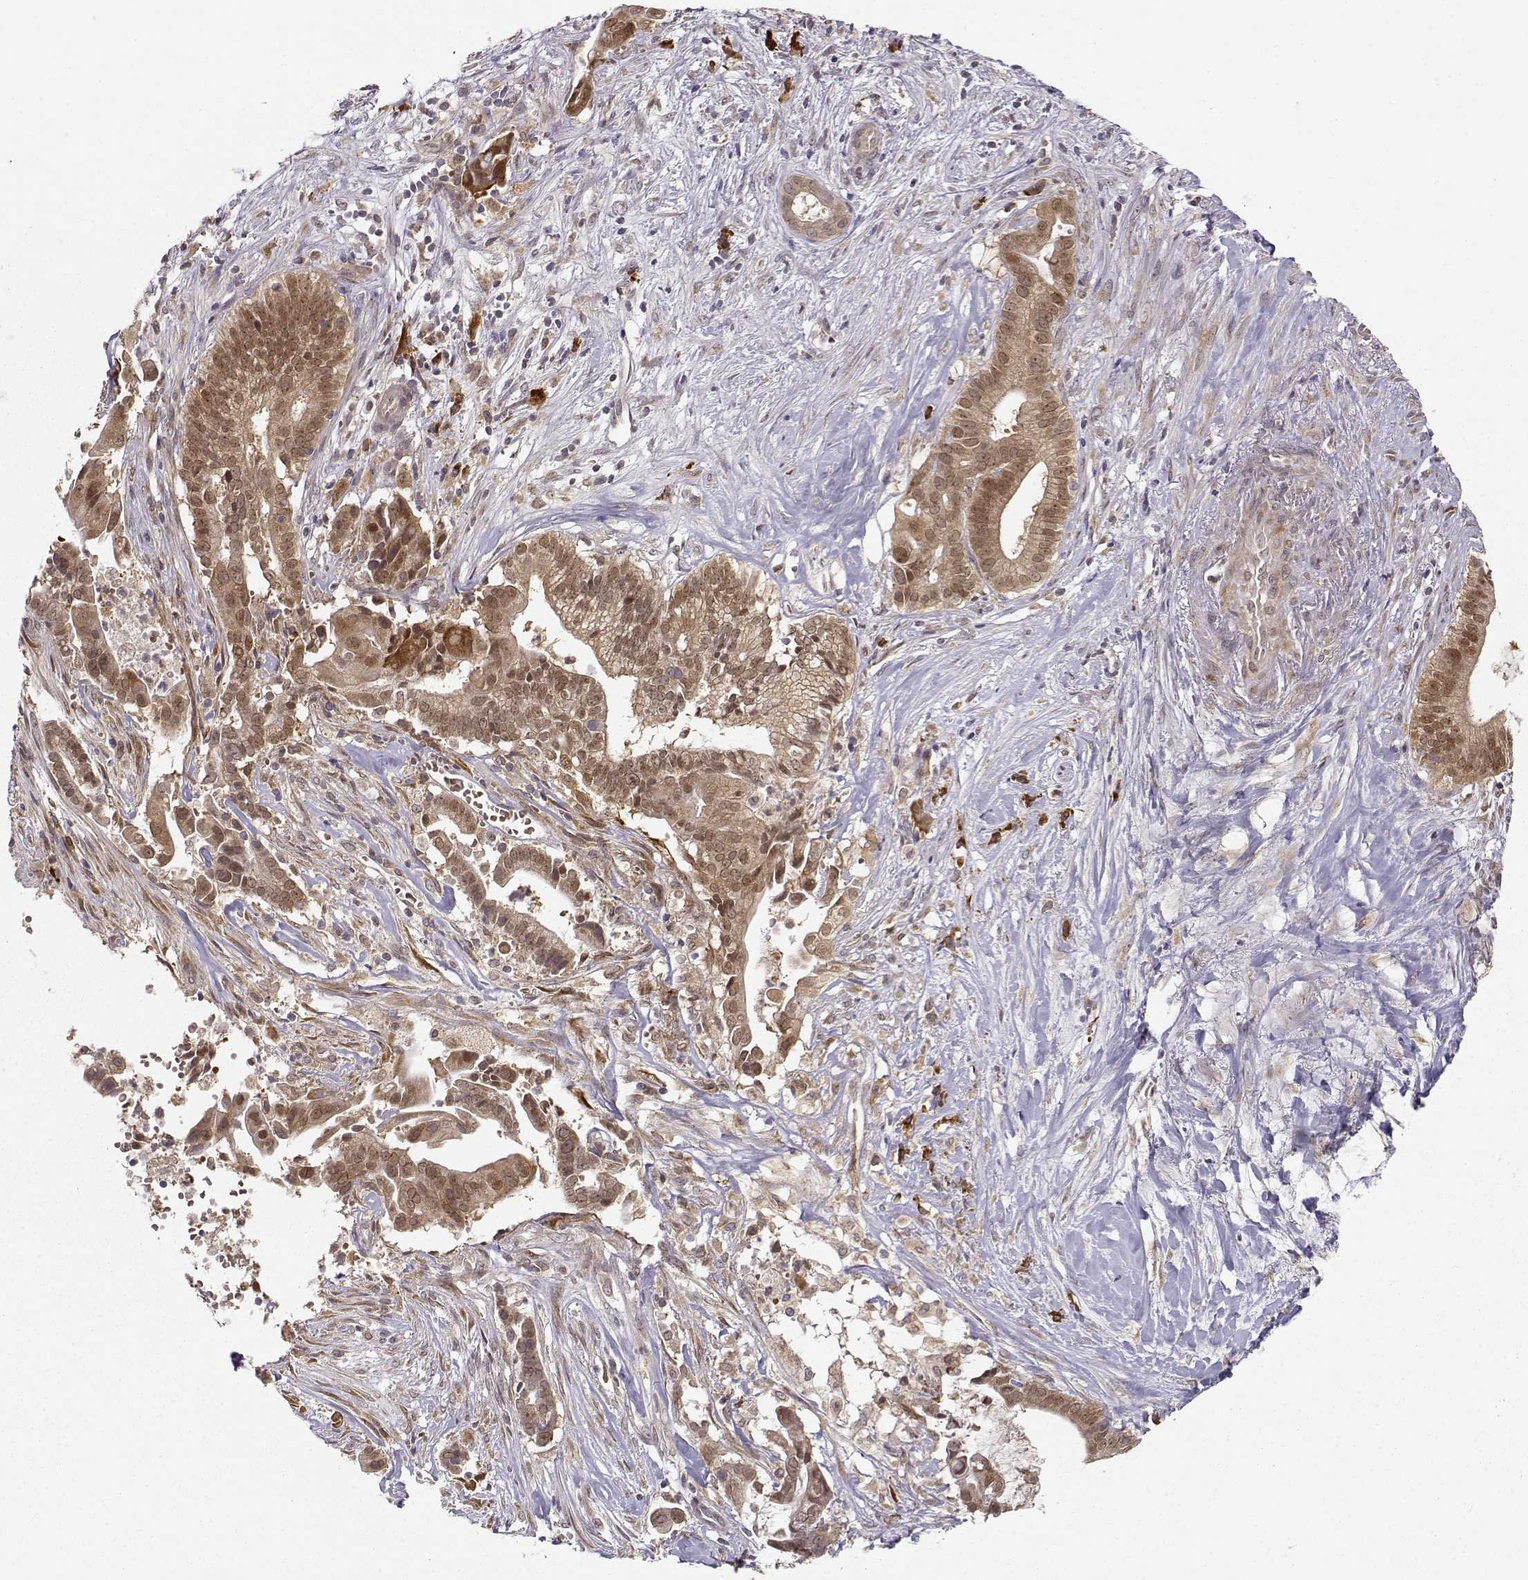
{"staining": {"intensity": "moderate", "quantity": ">75%", "location": "cytoplasmic/membranous,nuclear"}, "tissue": "pancreatic cancer", "cell_type": "Tumor cells", "image_type": "cancer", "snomed": [{"axis": "morphology", "description": "Adenocarcinoma, NOS"}, {"axis": "topography", "description": "Pancreas"}], "caption": "There is medium levels of moderate cytoplasmic/membranous and nuclear positivity in tumor cells of adenocarcinoma (pancreatic), as demonstrated by immunohistochemical staining (brown color).", "gene": "ERGIC2", "patient": {"sex": "male", "age": 61}}